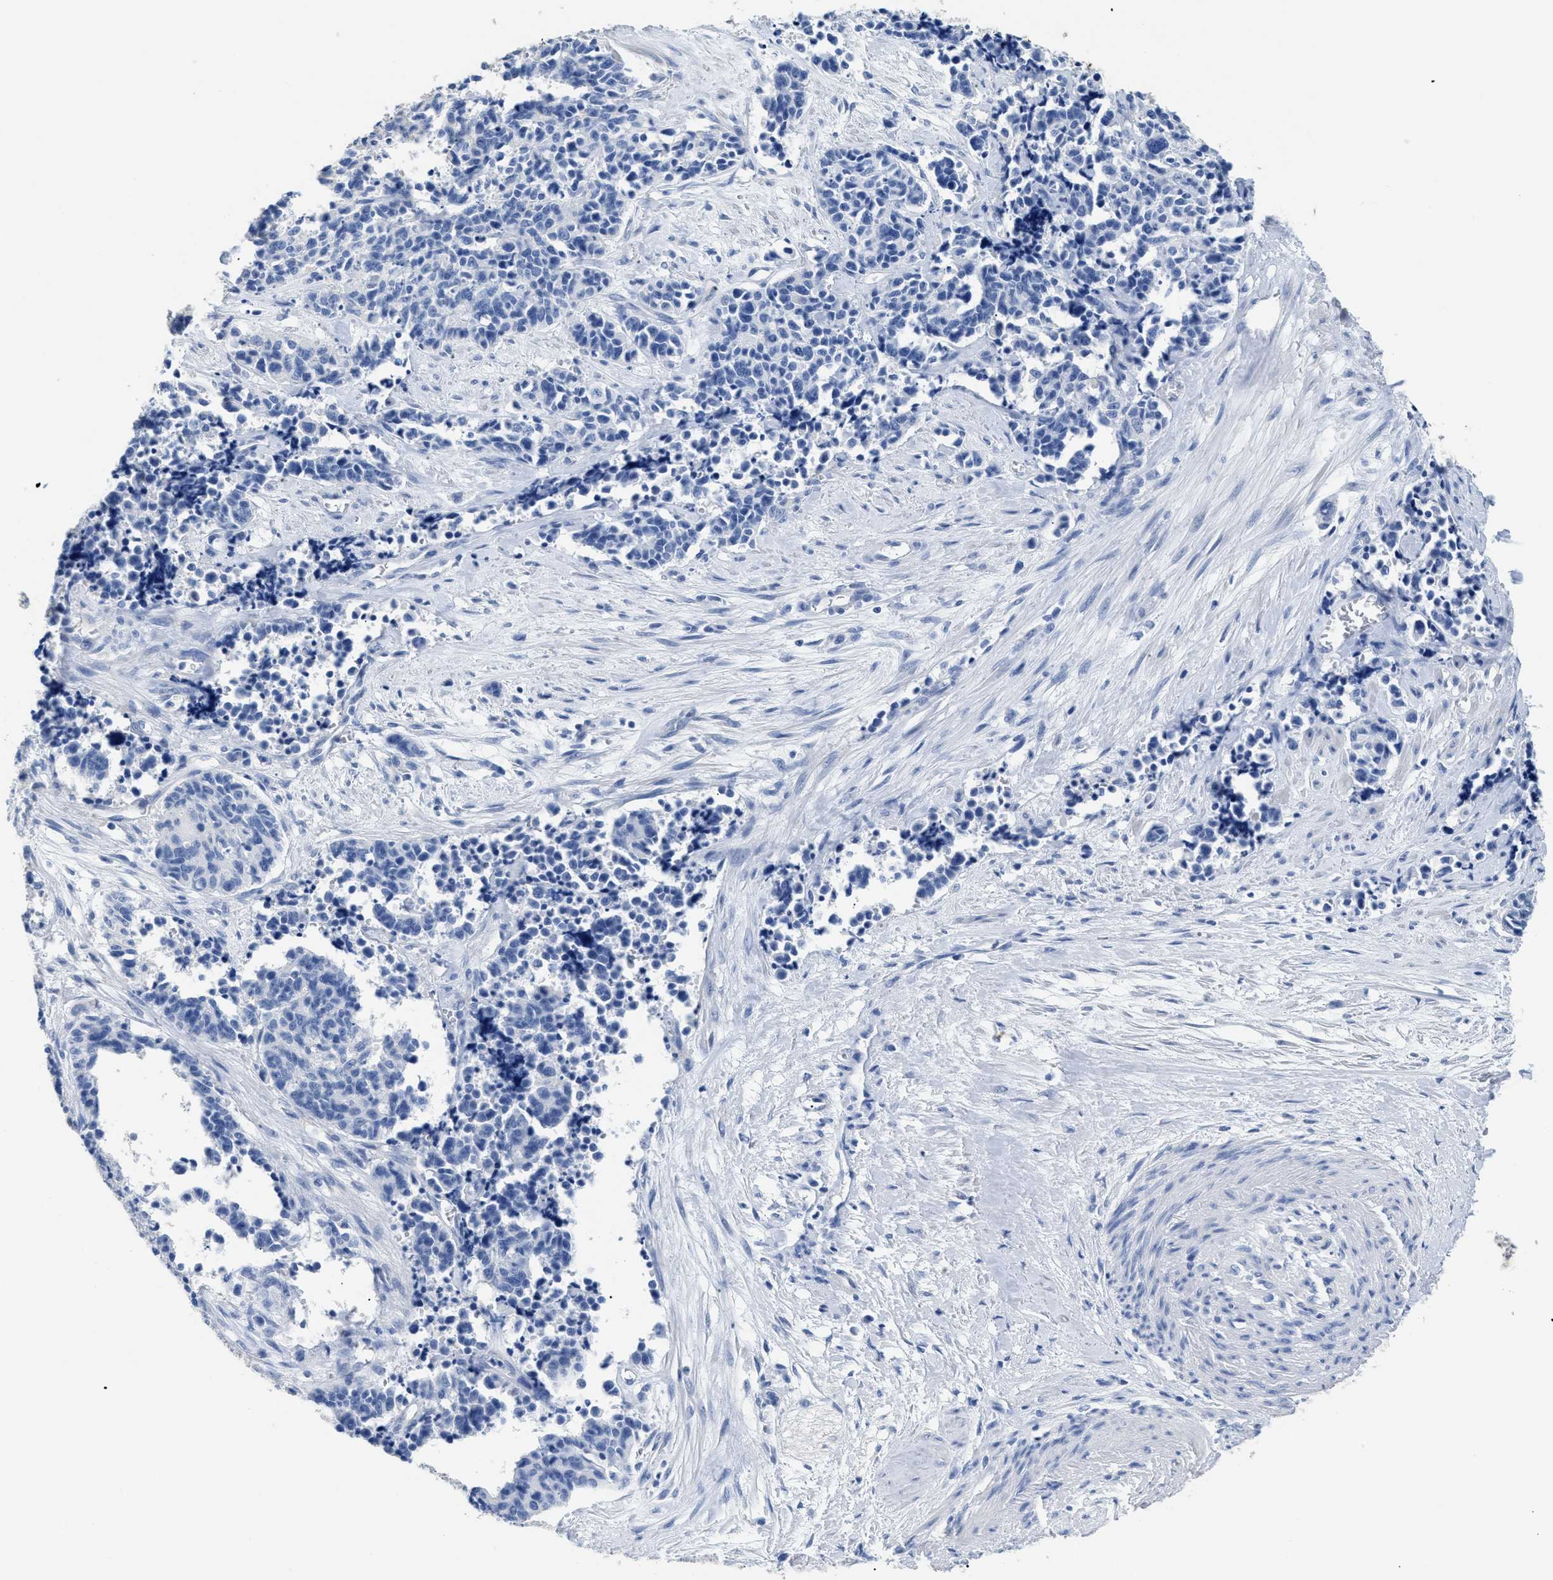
{"staining": {"intensity": "negative", "quantity": "none", "location": "none"}, "tissue": "cervical cancer", "cell_type": "Tumor cells", "image_type": "cancer", "snomed": [{"axis": "morphology", "description": "Squamous cell carcinoma, NOS"}, {"axis": "topography", "description": "Cervix"}], "caption": "Cervical squamous cell carcinoma stained for a protein using IHC displays no staining tumor cells.", "gene": "DLC1", "patient": {"sex": "female", "age": 35}}